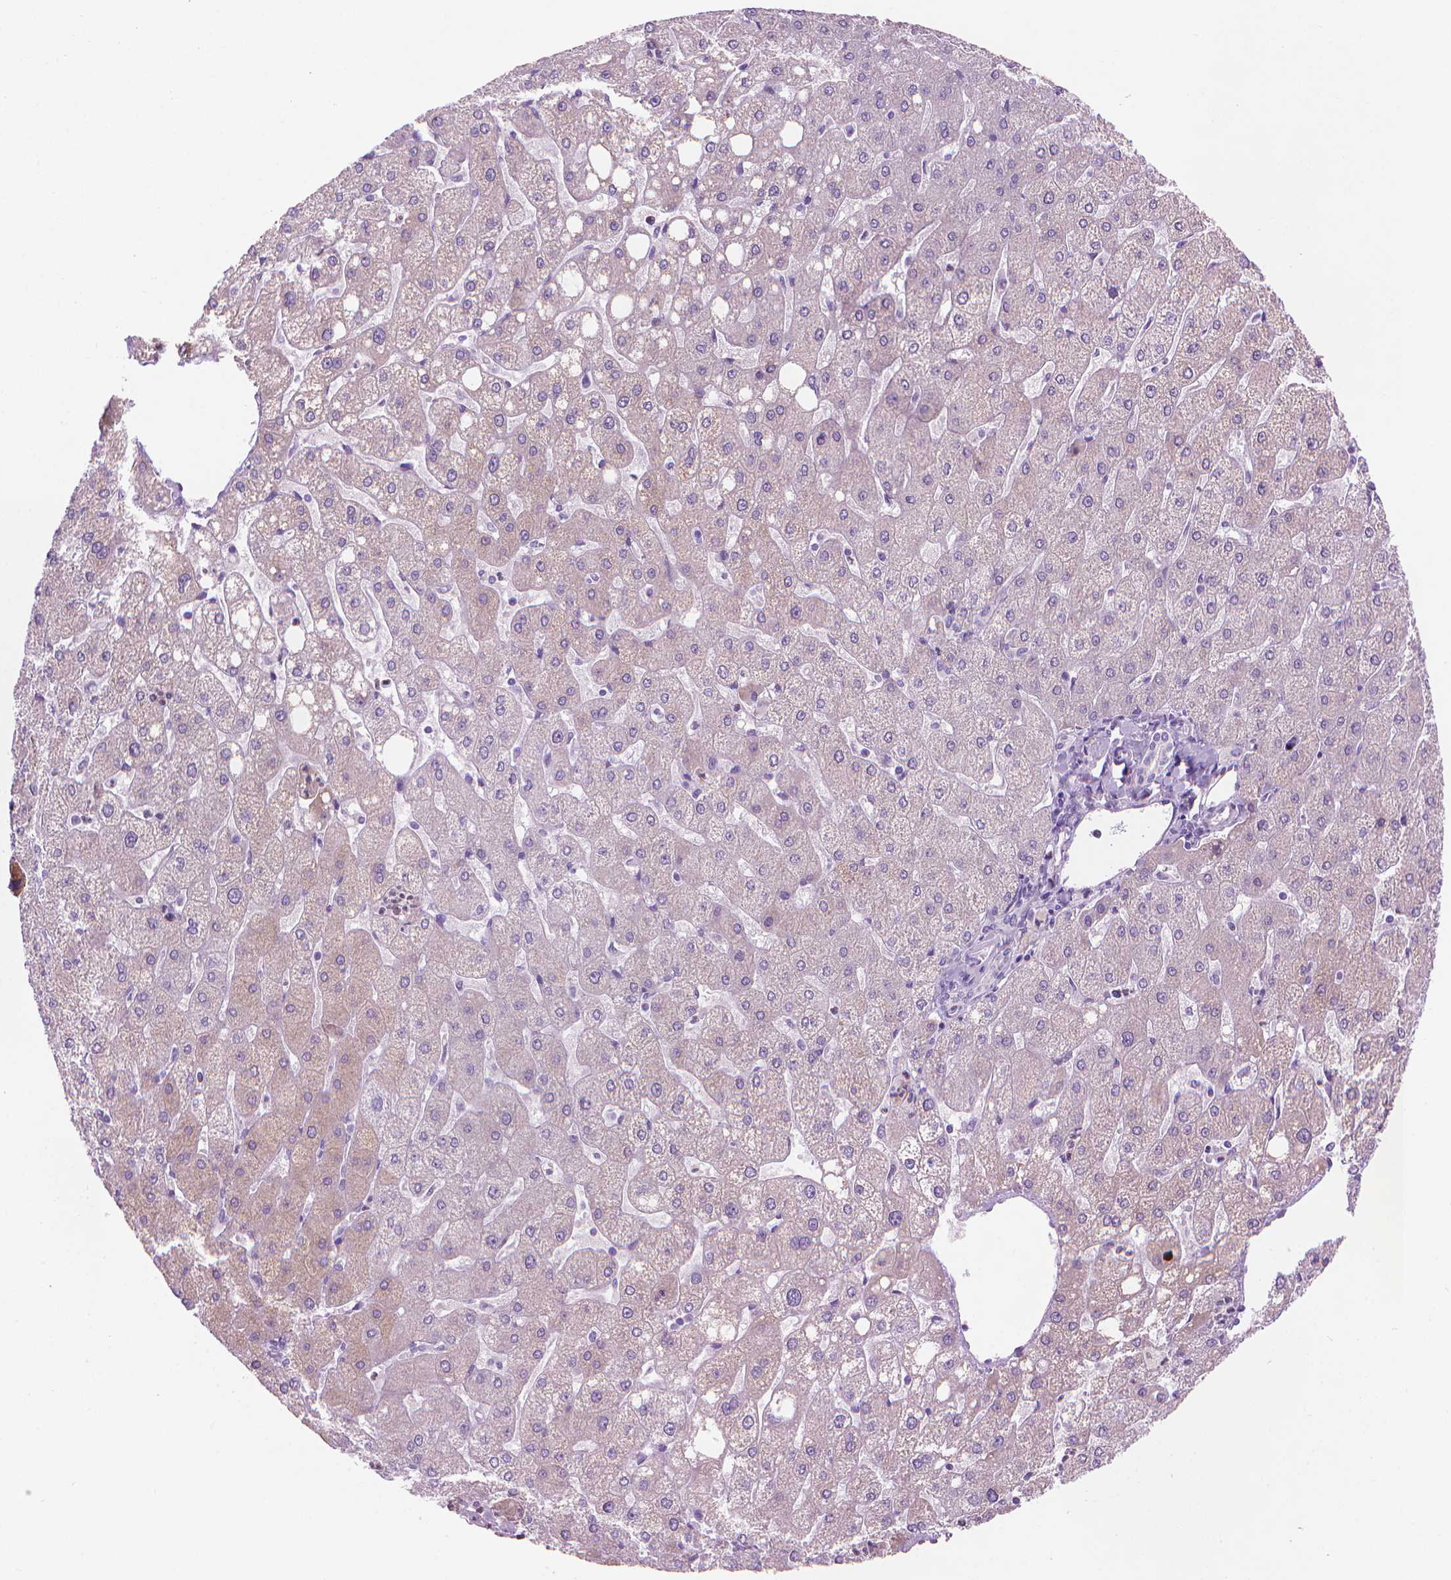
{"staining": {"intensity": "negative", "quantity": "none", "location": "none"}, "tissue": "liver", "cell_type": "Cholangiocytes", "image_type": "normal", "snomed": [{"axis": "morphology", "description": "Normal tissue, NOS"}, {"axis": "topography", "description": "Liver"}], "caption": "Liver stained for a protein using immunohistochemistry (IHC) reveals no positivity cholangiocytes.", "gene": "TTC29", "patient": {"sex": "male", "age": 67}}